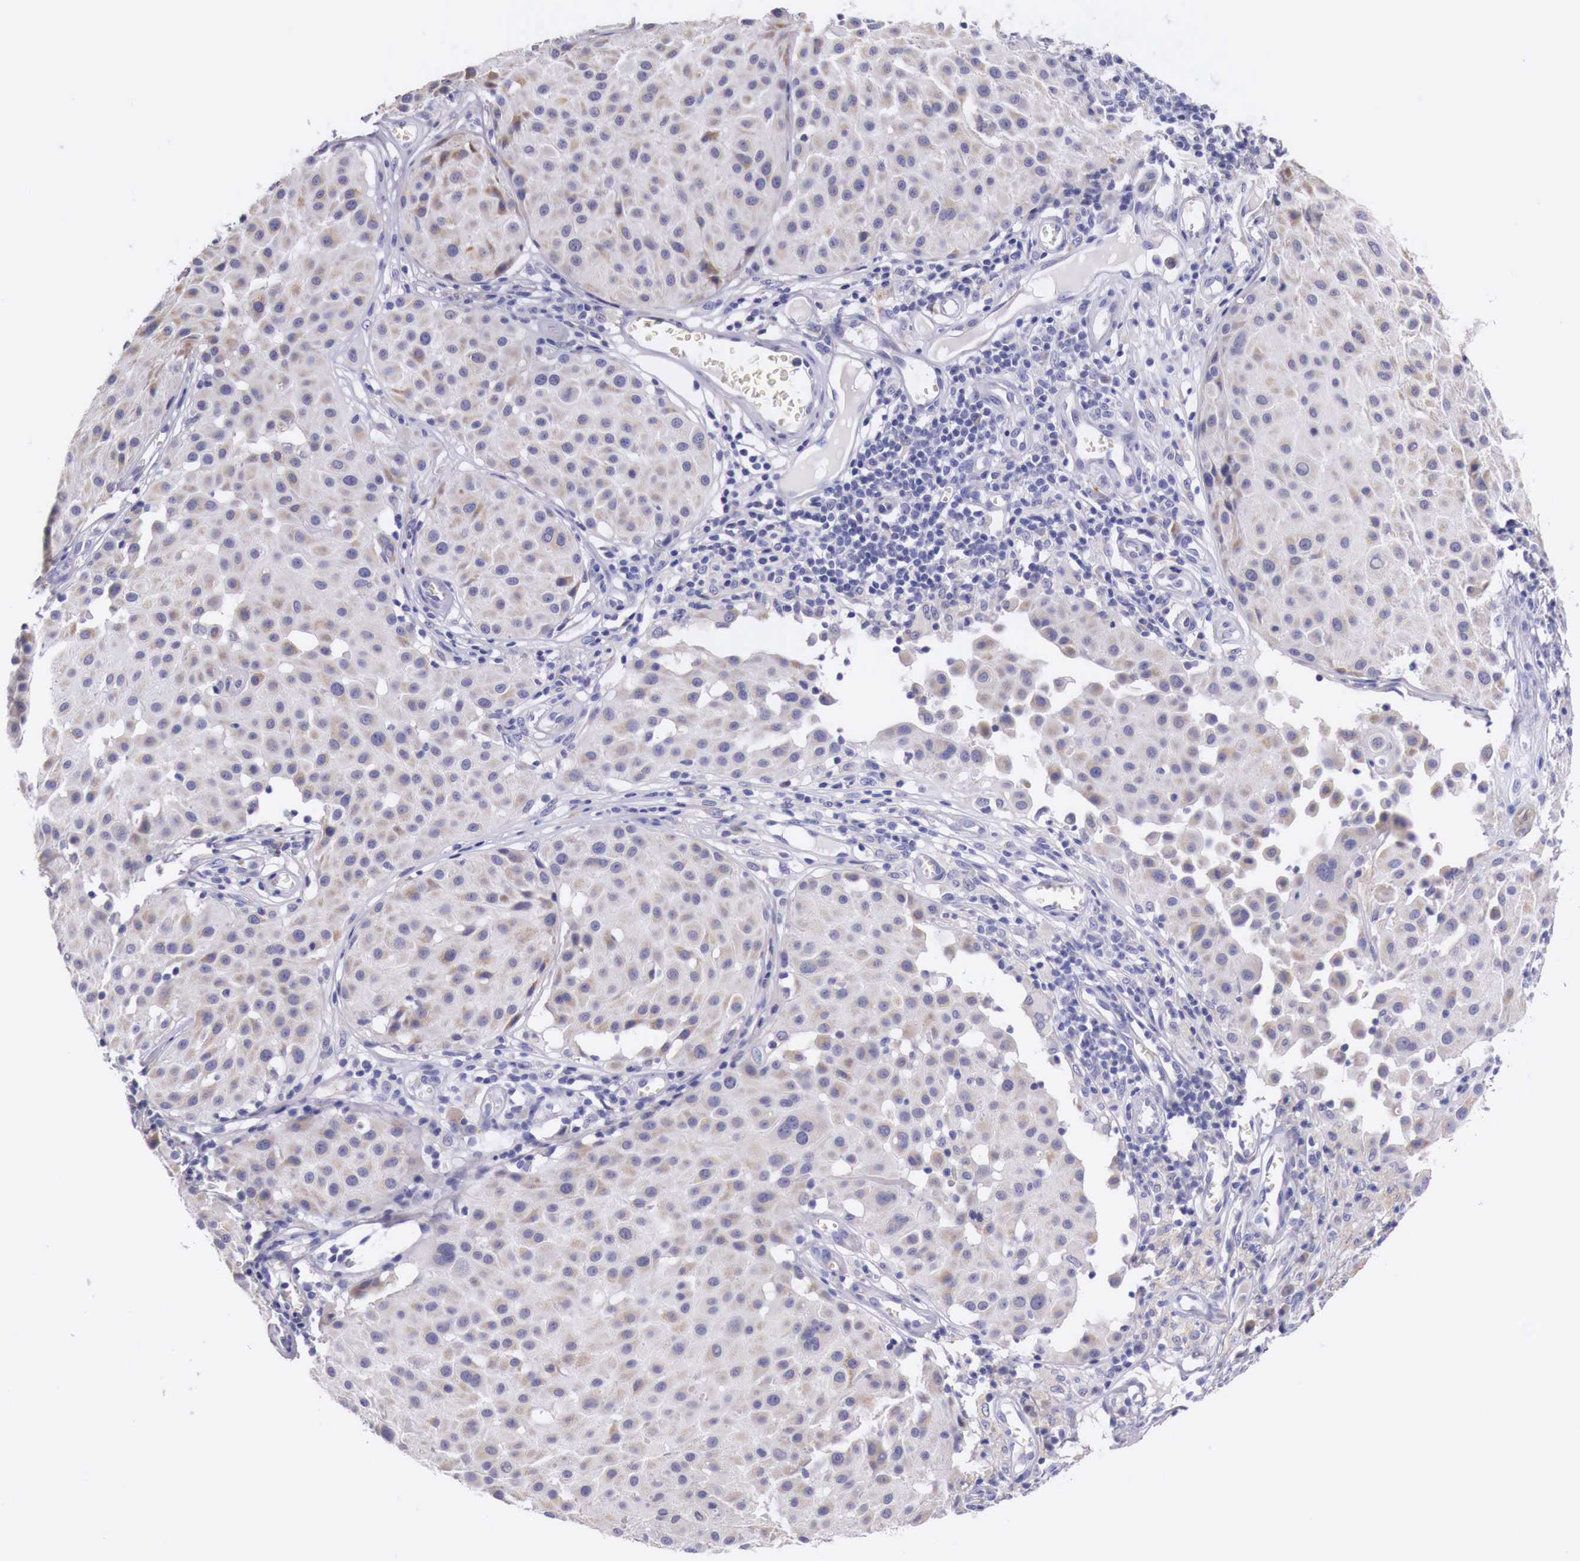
{"staining": {"intensity": "weak", "quantity": "25%-75%", "location": "cytoplasmic/membranous"}, "tissue": "melanoma", "cell_type": "Tumor cells", "image_type": "cancer", "snomed": [{"axis": "morphology", "description": "Malignant melanoma, NOS"}, {"axis": "topography", "description": "Skin"}], "caption": "Weak cytoplasmic/membranous protein staining is seen in approximately 25%-75% of tumor cells in malignant melanoma.", "gene": "NREP", "patient": {"sex": "male", "age": 36}}